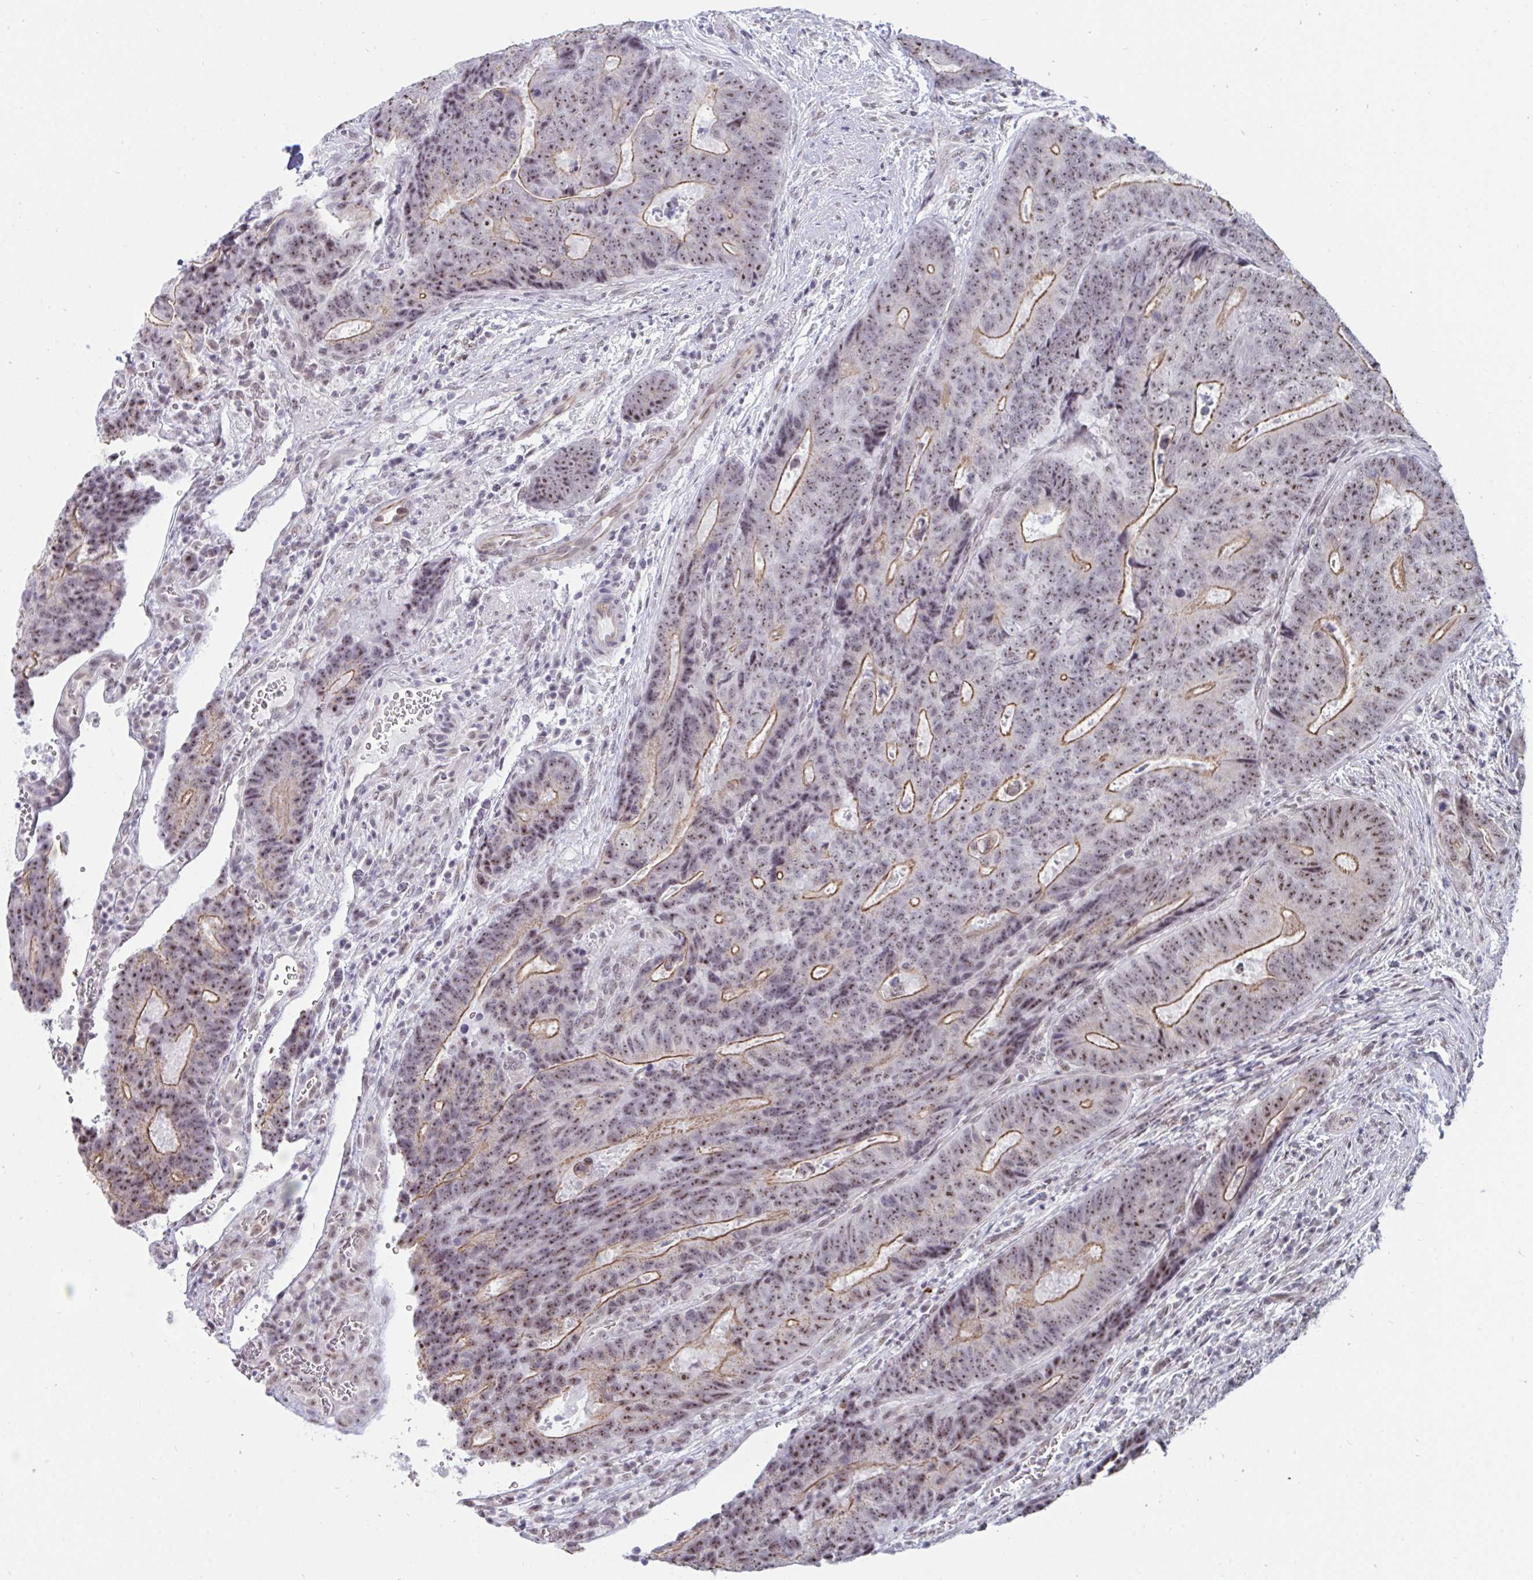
{"staining": {"intensity": "moderate", "quantity": "25%-75%", "location": "cytoplasmic/membranous,nuclear"}, "tissue": "colorectal cancer", "cell_type": "Tumor cells", "image_type": "cancer", "snomed": [{"axis": "morphology", "description": "Adenocarcinoma, NOS"}, {"axis": "topography", "description": "Colon"}], "caption": "The immunohistochemical stain labels moderate cytoplasmic/membranous and nuclear expression in tumor cells of adenocarcinoma (colorectal) tissue.", "gene": "PRR14", "patient": {"sex": "female", "age": 48}}